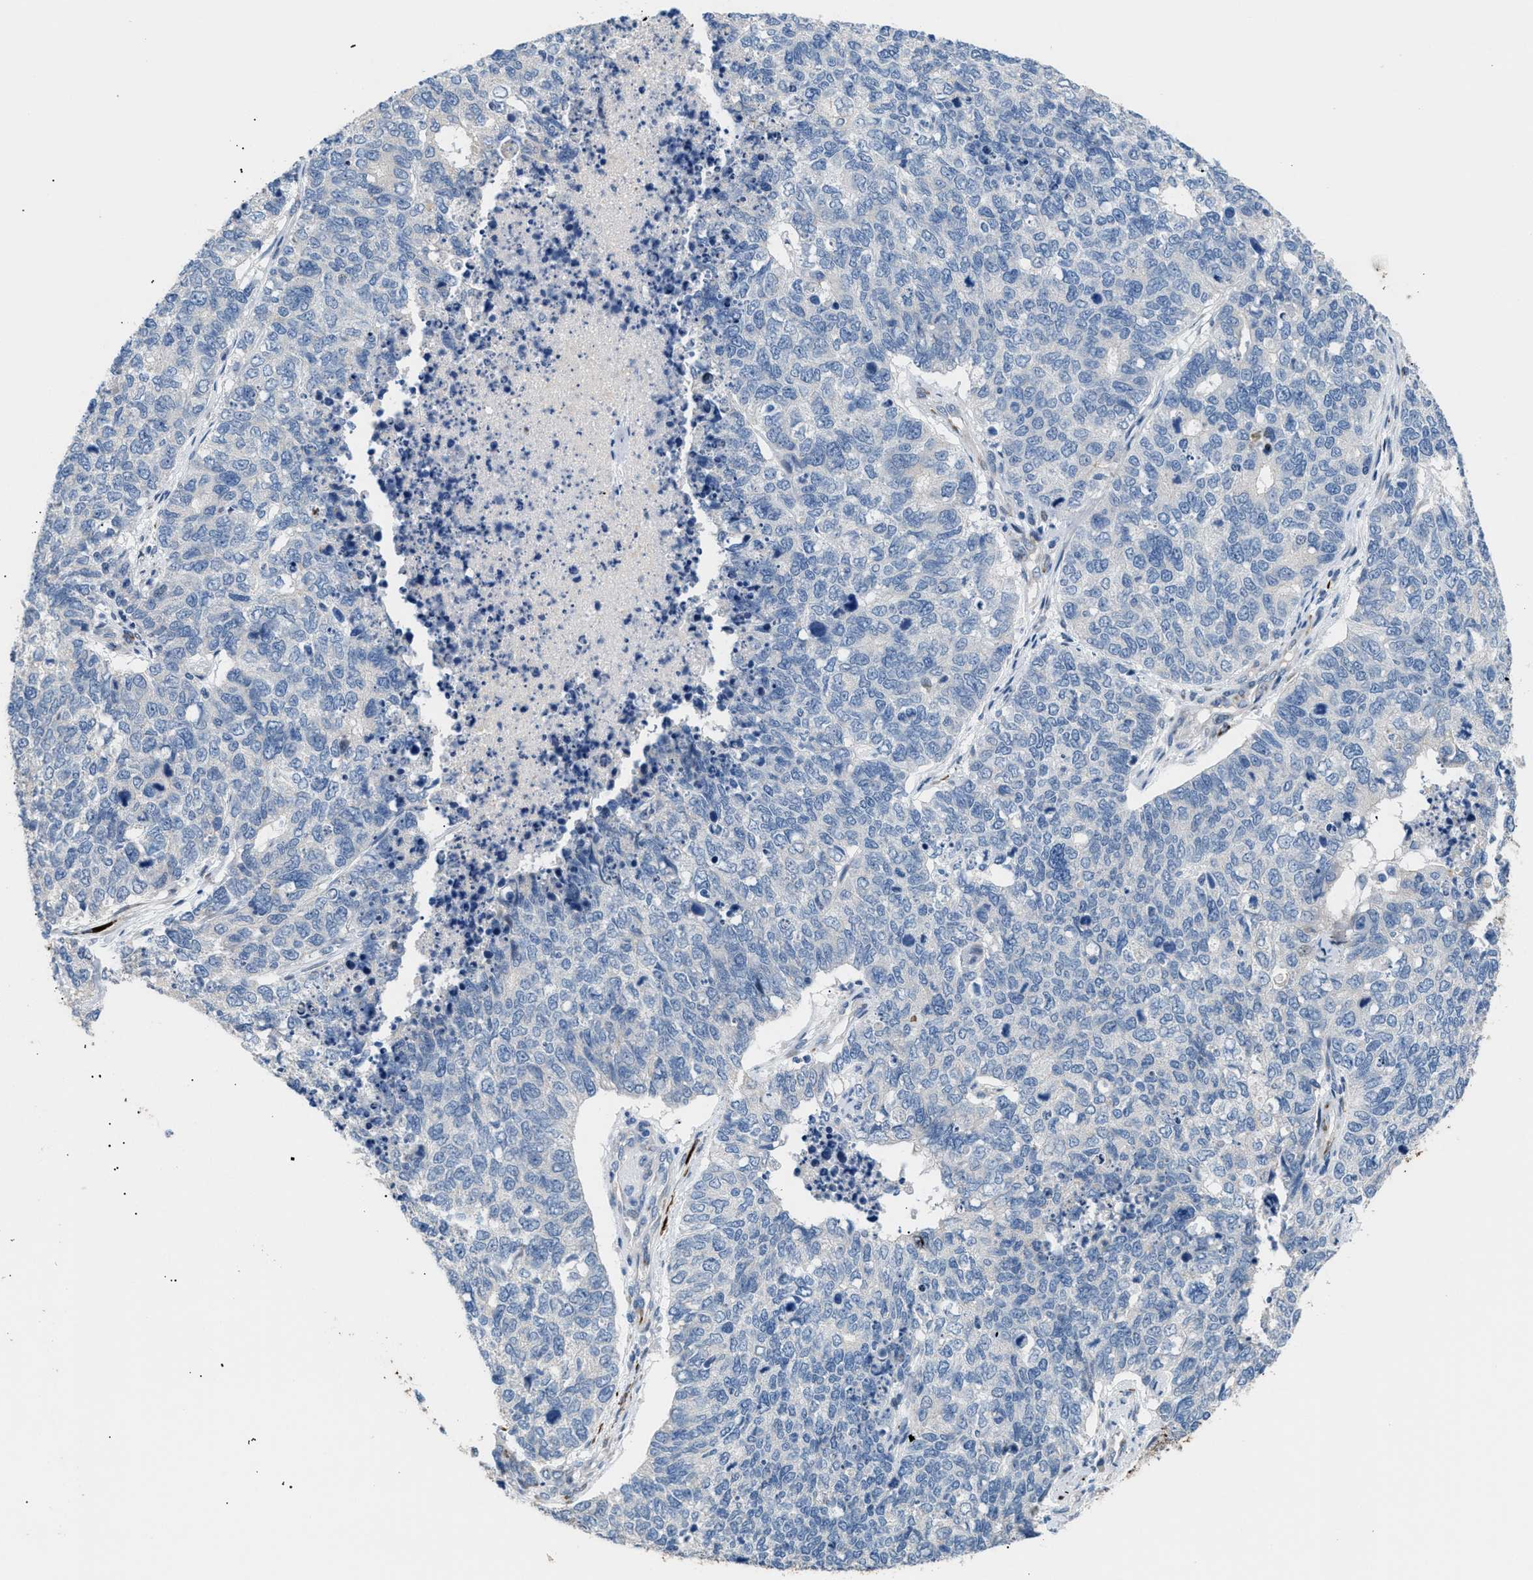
{"staining": {"intensity": "negative", "quantity": "none", "location": "none"}, "tissue": "cervical cancer", "cell_type": "Tumor cells", "image_type": "cancer", "snomed": [{"axis": "morphology", "description": "Squamous cell carcinoma, NOS"}, {"axis": "topography", "description": "Cervix"}], "caption": "IHC of human cervical squamous cell carcinoma exhibits no staining in tumor cells.", "gene": "ICA1", "patient": {"sex": "female", "age": 63}}